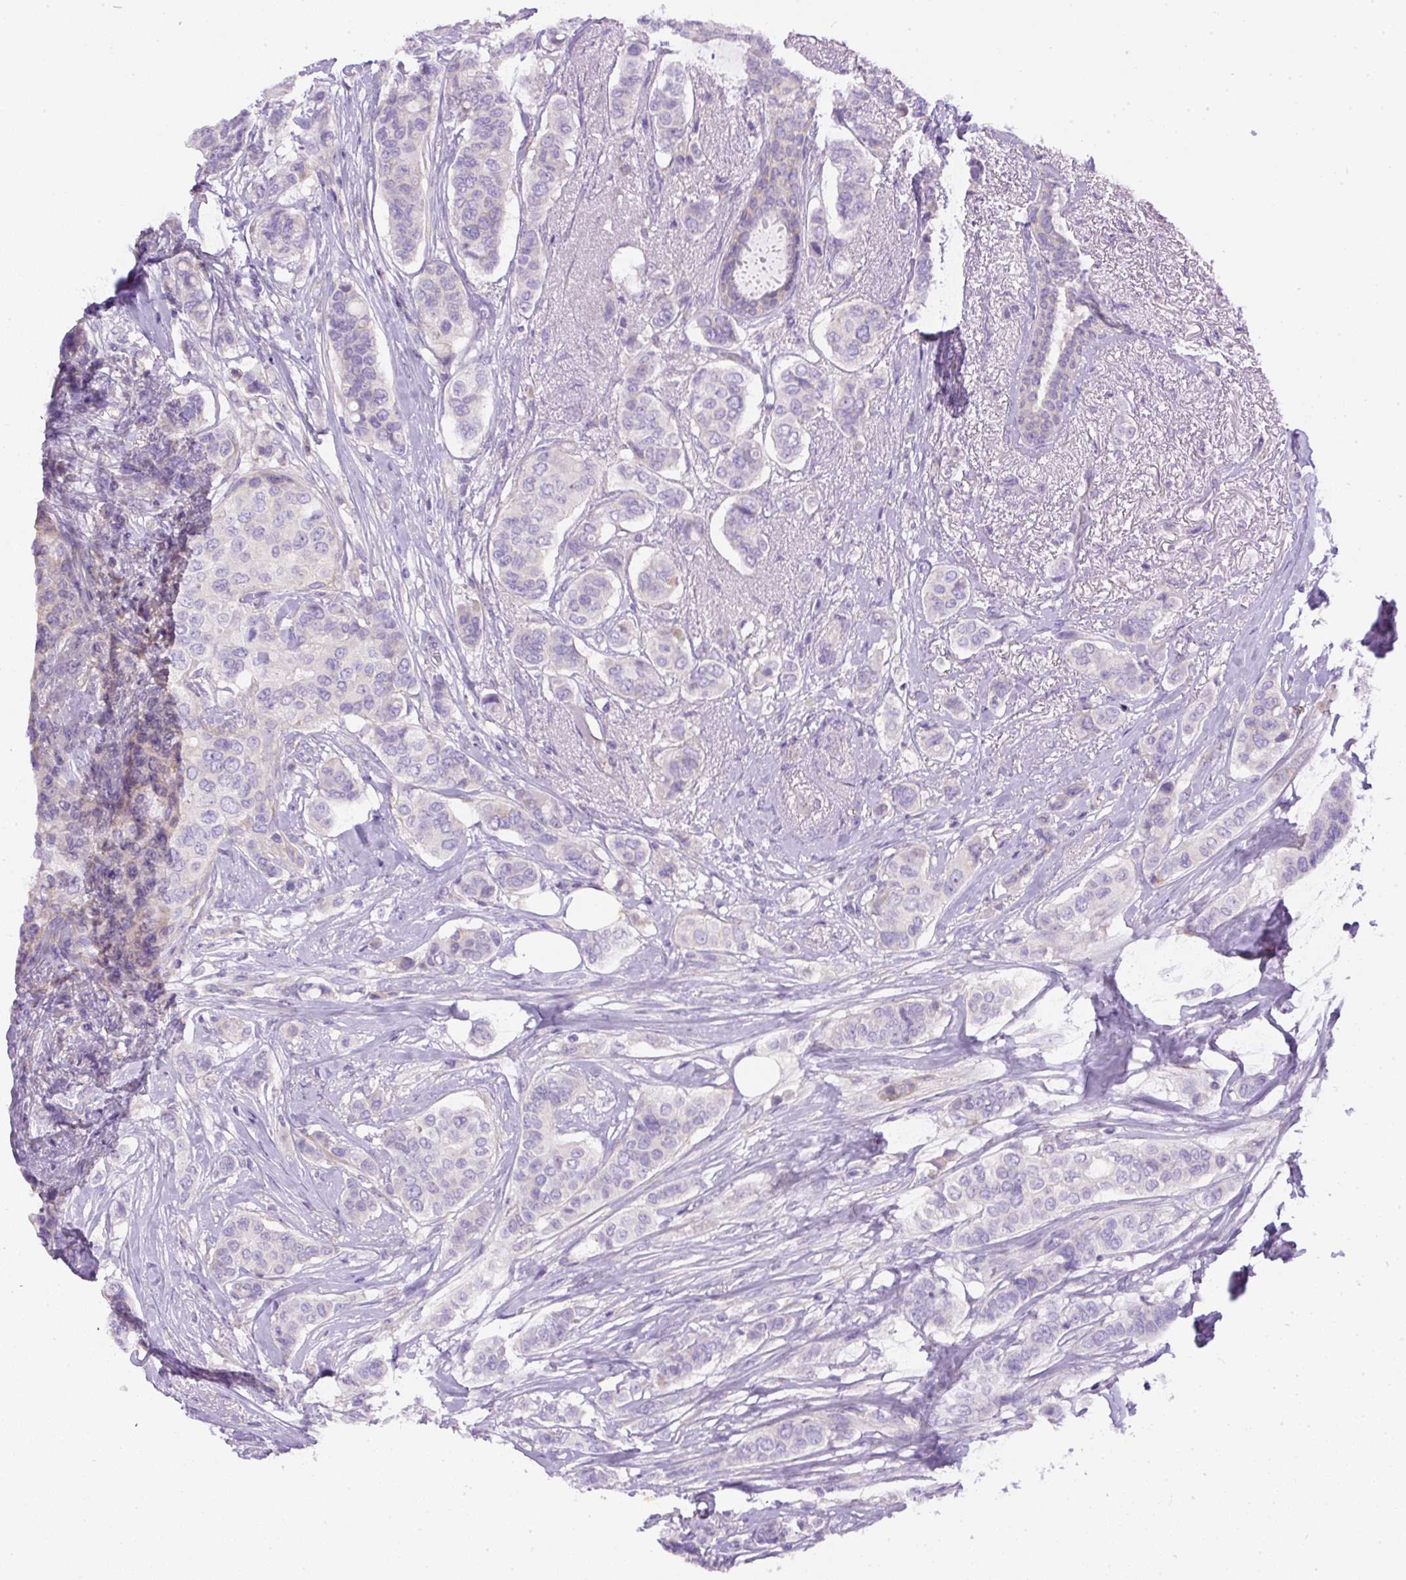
{"staining": {"intensity": "negative", "quantity": "none", "location": "none"}, "tissue": "breast cancer", "cell_type": "Tumor cells", "image_type": "cancer", "snomed": [{"axis": "morphology", "description": "Lobular carcinoma"}, {"axis": "topography", "description": "Breast"}], "caption": "Tumor cells are negative for brown protein staining in breast cancer (lobular carcinoma).", "gene": "DAPK1", "patient": {"sex": "female", "age": 51}}